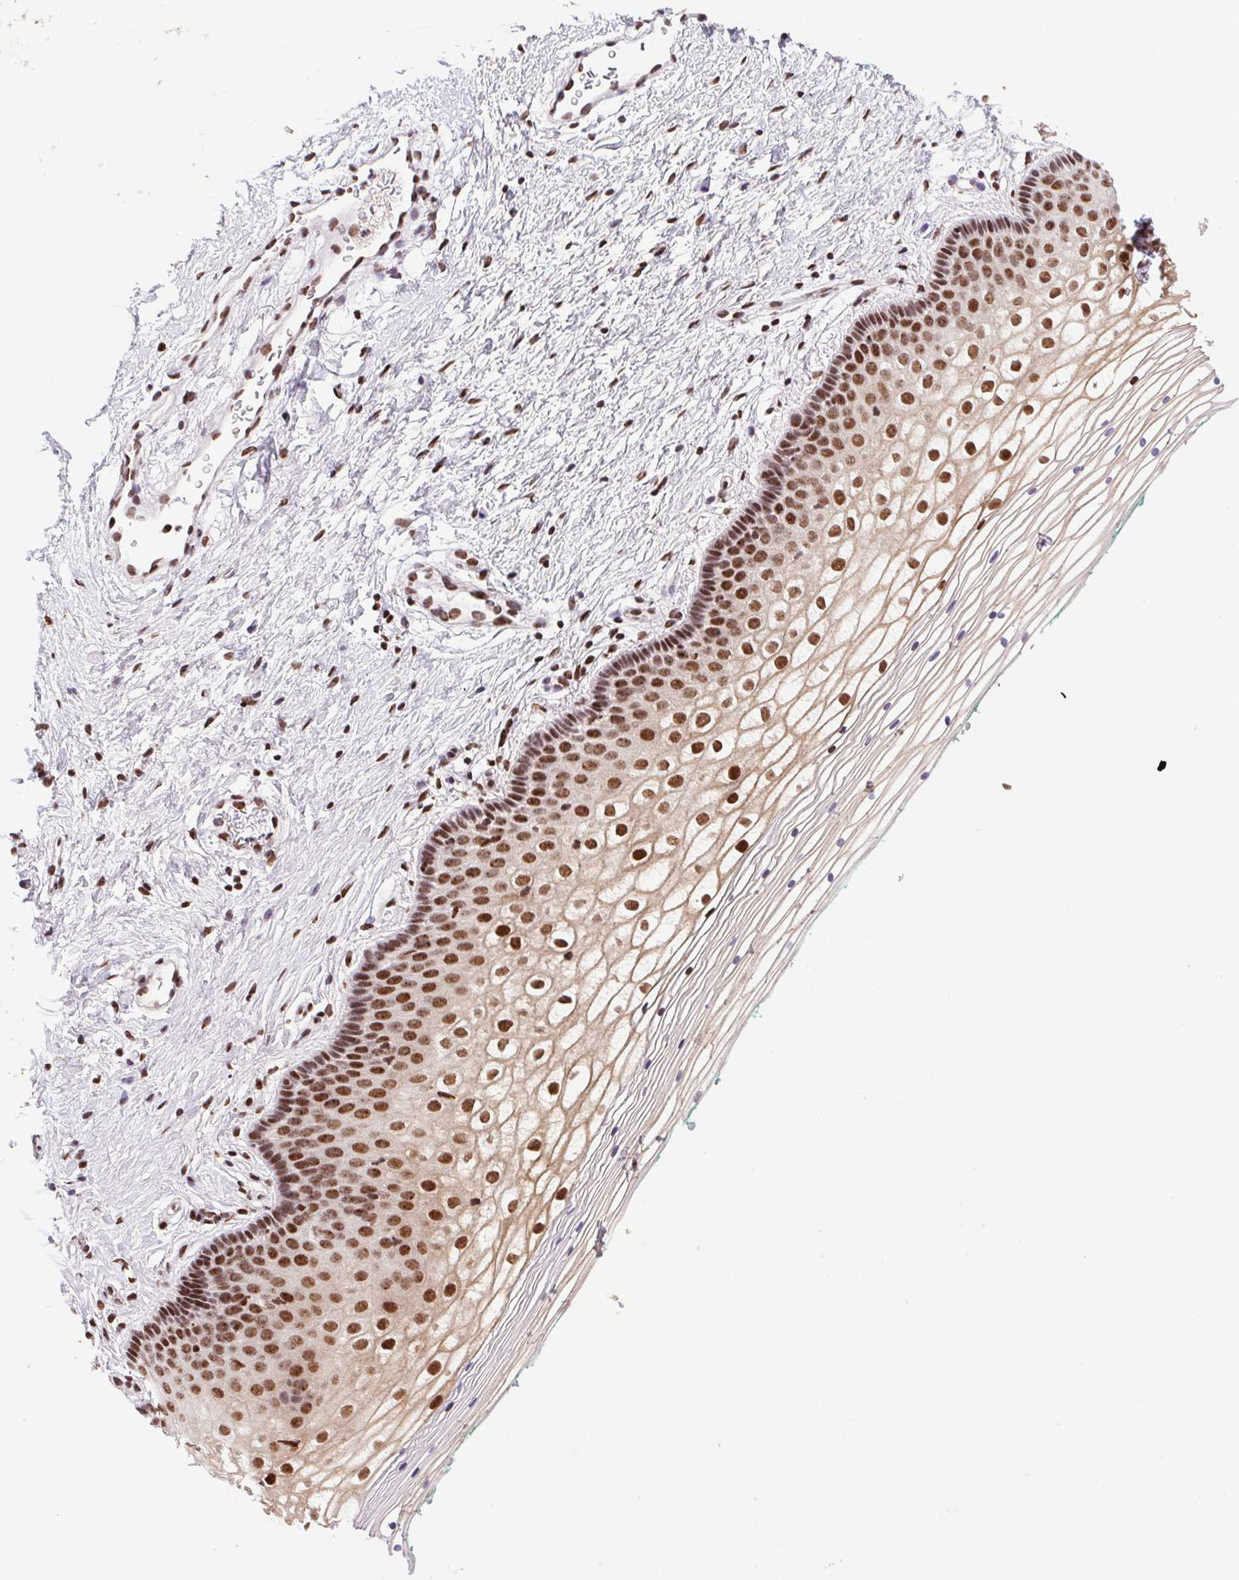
{"staining": {"intensity": "strong", "quantity": "25%-75%", "location": "nuclear"}, "tissue": "vagina", "cell_type": "Squamous epithelial cells", "image_type": "normal", "snomed": [{"axis": "morphology", "description": "Normal tissue, NOS"}, {"axis": "topography", "description": "Vagina"}], "caption": "A photomicrograph showing strong nuclear positivity in approximately 25%-75% of squamous epithelial cells in unremarkable vagina, as visualized by brown immunohistochemical staining.", "gene": "LDLRAD4", "patient": {"sex": "female", "age": 36}}